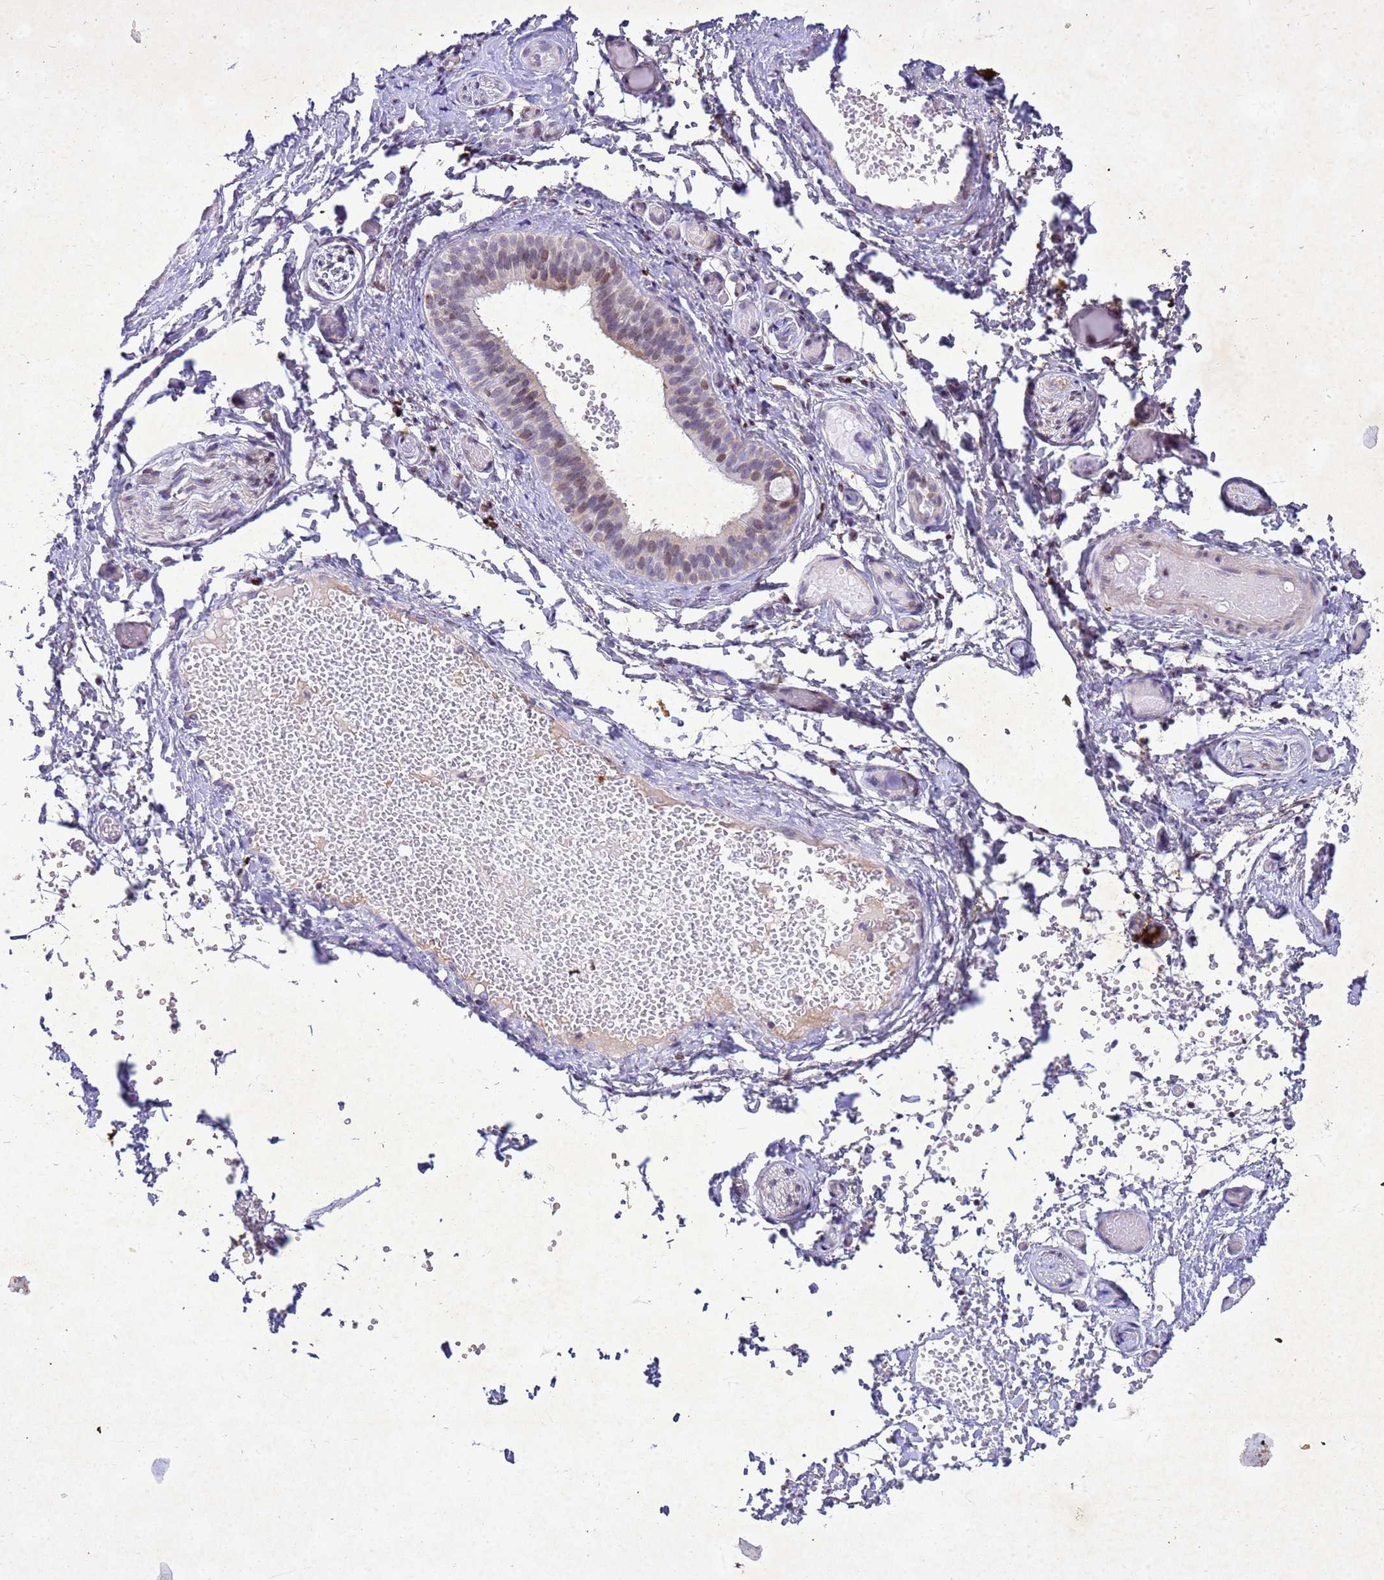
{"staining": {"intensity": "moderate", "quantity": "<25%", "location": "nuclear"}, "tissue": "salivary gland", "cell_type": "Glandular cells", "image_type": "normal", "snomed": [{"axis": "morphology", "description": "Normal tissue, NOS"}, {"axis": "topography", "description": "Salivary gland"}], "caption": "DAB immunohistochemical staining of unremarkable human salivary gland demonstrates moderate nuclear protein expression in approximately <25% of glandular cells. (Stains: DAB (3,3'-diaminobenzidine) in brown, nuclei in blue, Microscopy: brightfield microscopy at high magnification).", "gene": "COPS9", "patient": {"sex": "female", "age": 33}}